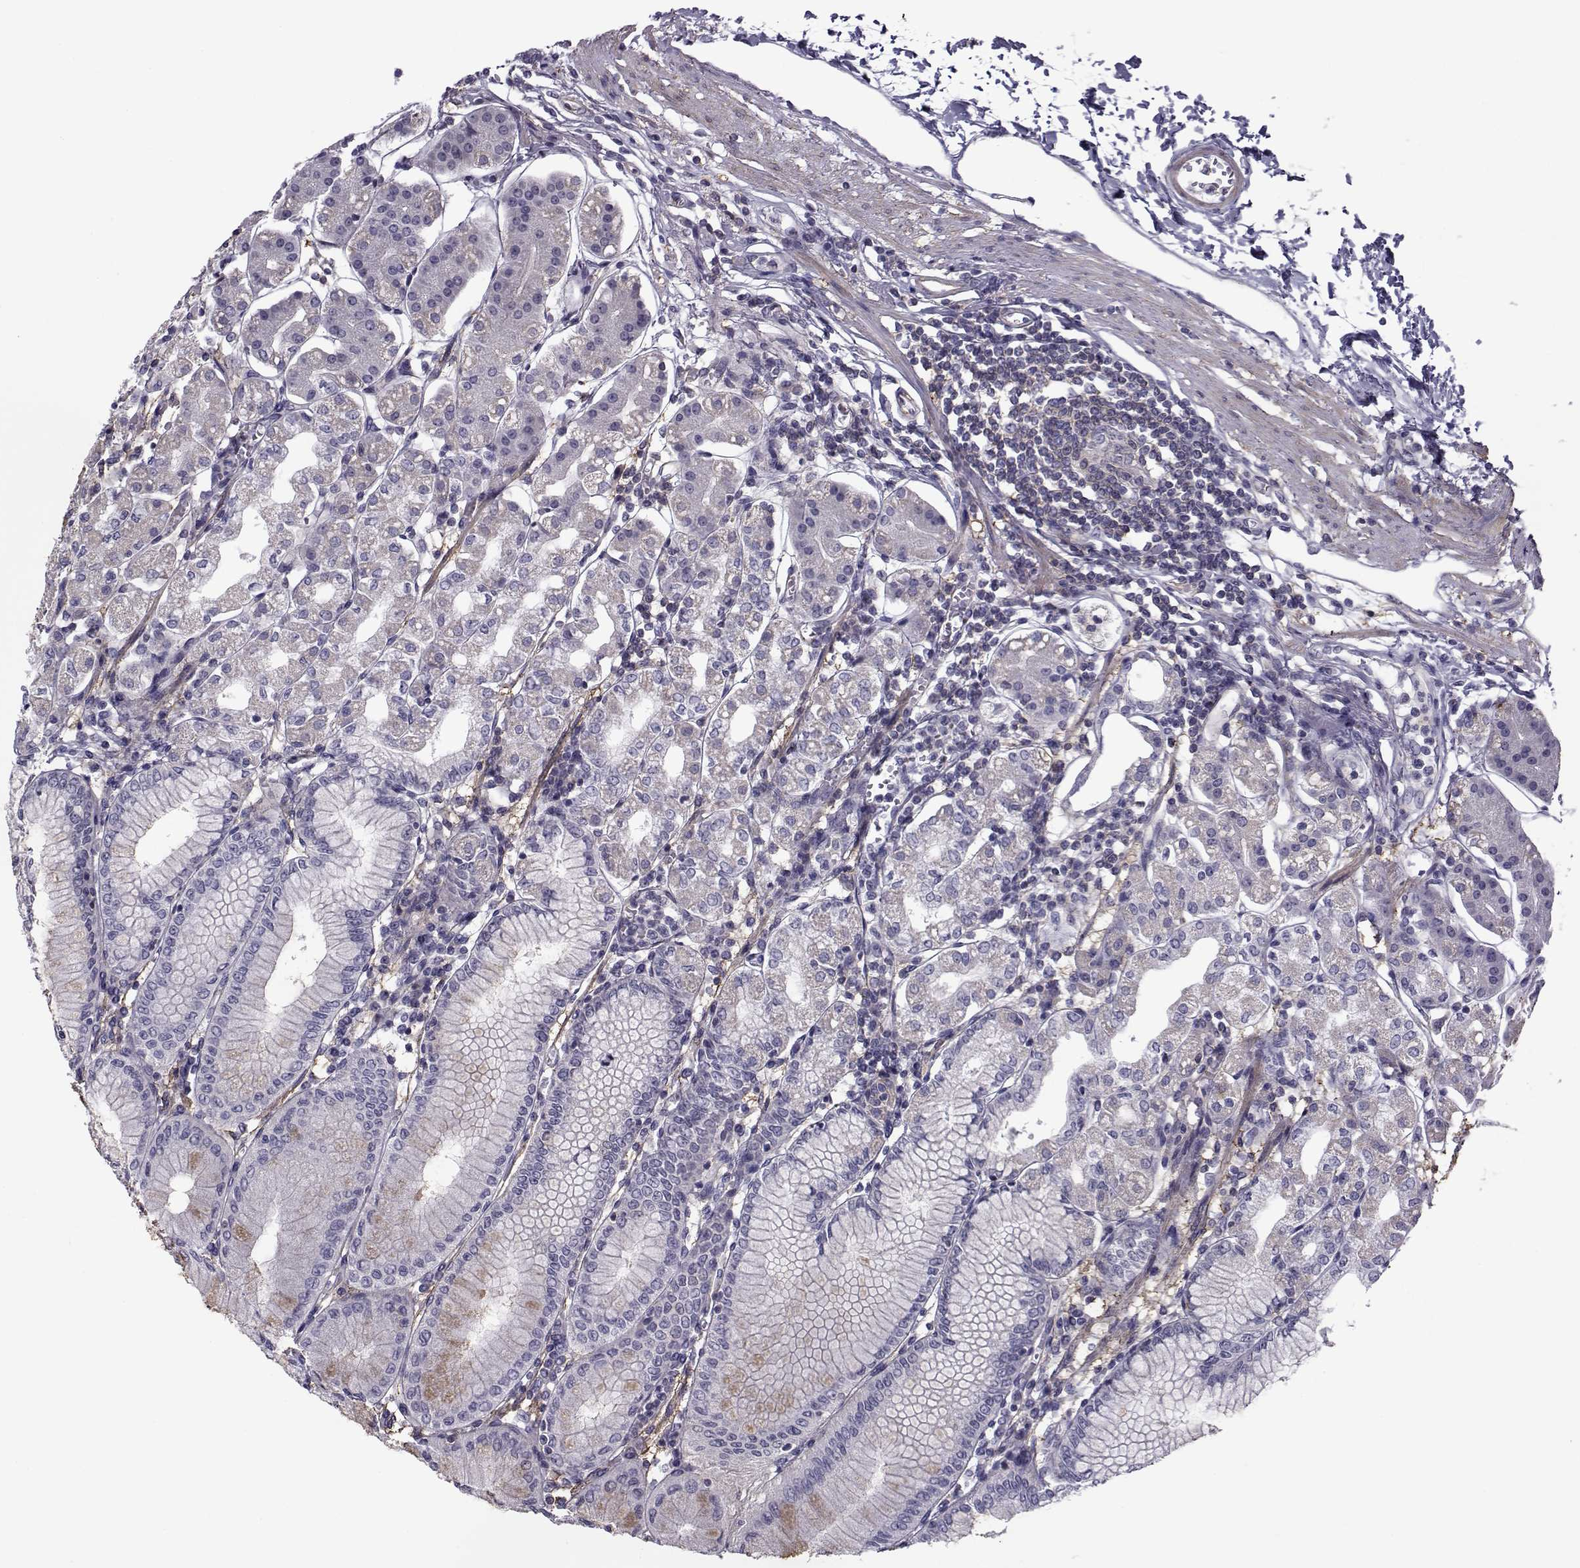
{"staining": {"intensity": "weak", "quantity": "<25%", "location": "cytoplasmic/membranous"}, "tissue": "stomach", "cell_type": "Glandular cells", "image_type": "normal", "snomed": [{"axis": "morphology", "description": "Normal tissue, NOS"}, {"axis": "topography", "description": "Skeletal muscle"}, {"axis": "topography", "description": "Stomach"}], "caption": "High power microscopy histopathology image of an IHC histopathology image of benign stomach, revealing no significant expression in glandular cells. (Brightfield microscopy of DAB (3,3'-diaminobenzidine) immunohistochemistry at high magnification).", "gene": "LRRC27", "patient": {"sex": "female", "age": 57}}